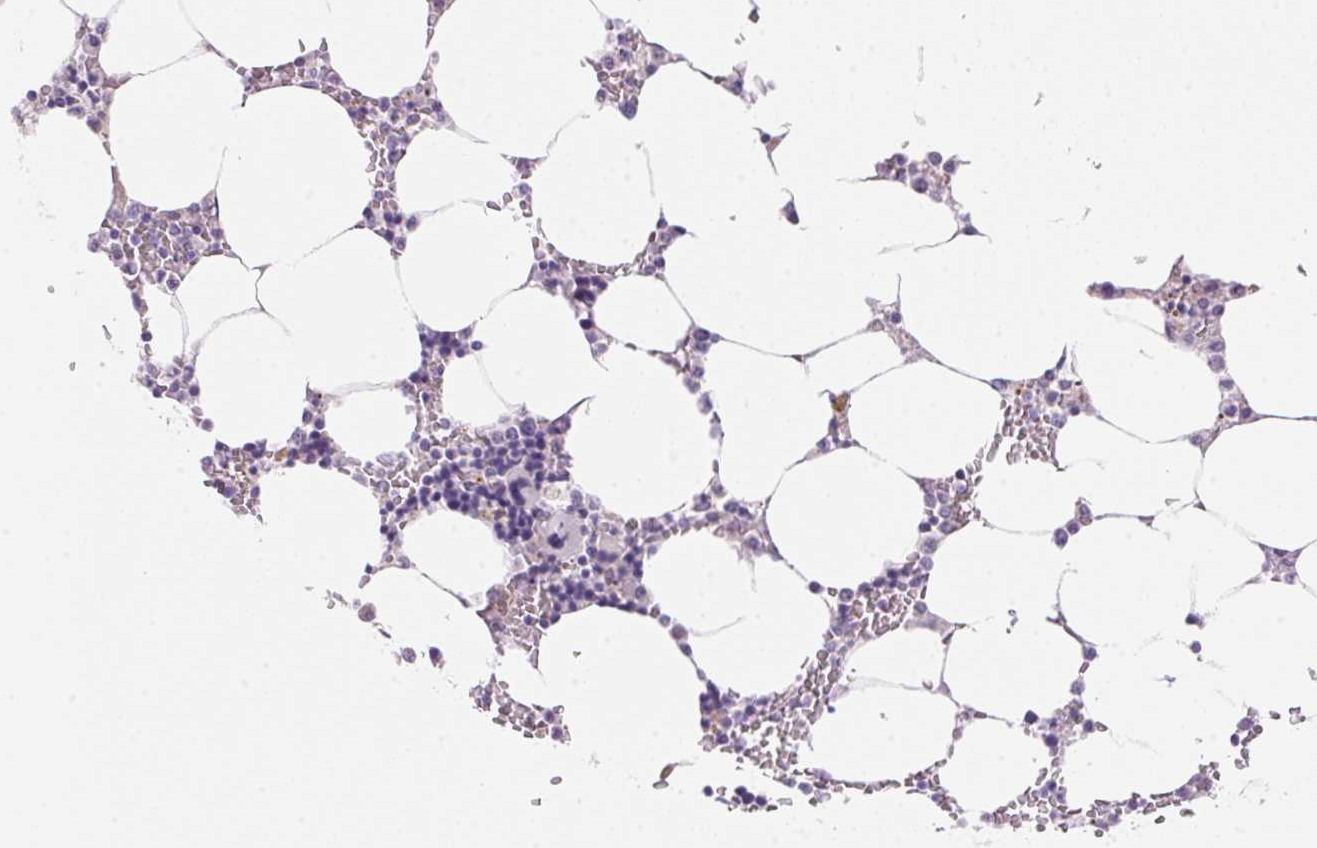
{"staining": {"intensity": "negative", "quantity": "none", "location": "none"}, "tissue": "bone marrow", "cell_type": "Hematopoietic cells", "image_type": "normal", "snomed": [{"axis": "morphology", "description": "Normal tissue, NOS"}, {"axis": "topography", "description": "Bone marrow"}], "caption": "Immunohistochemistry micrograph of unremarkable bone marrow: bone marrow stained with DAB shows no significant protein positivity in hematopoietic cells. (DAB immunohistochemistry with hematoxylin counter stain).", "gene": "TEKT1", "patient": {"sex": "male", "age": 64}}